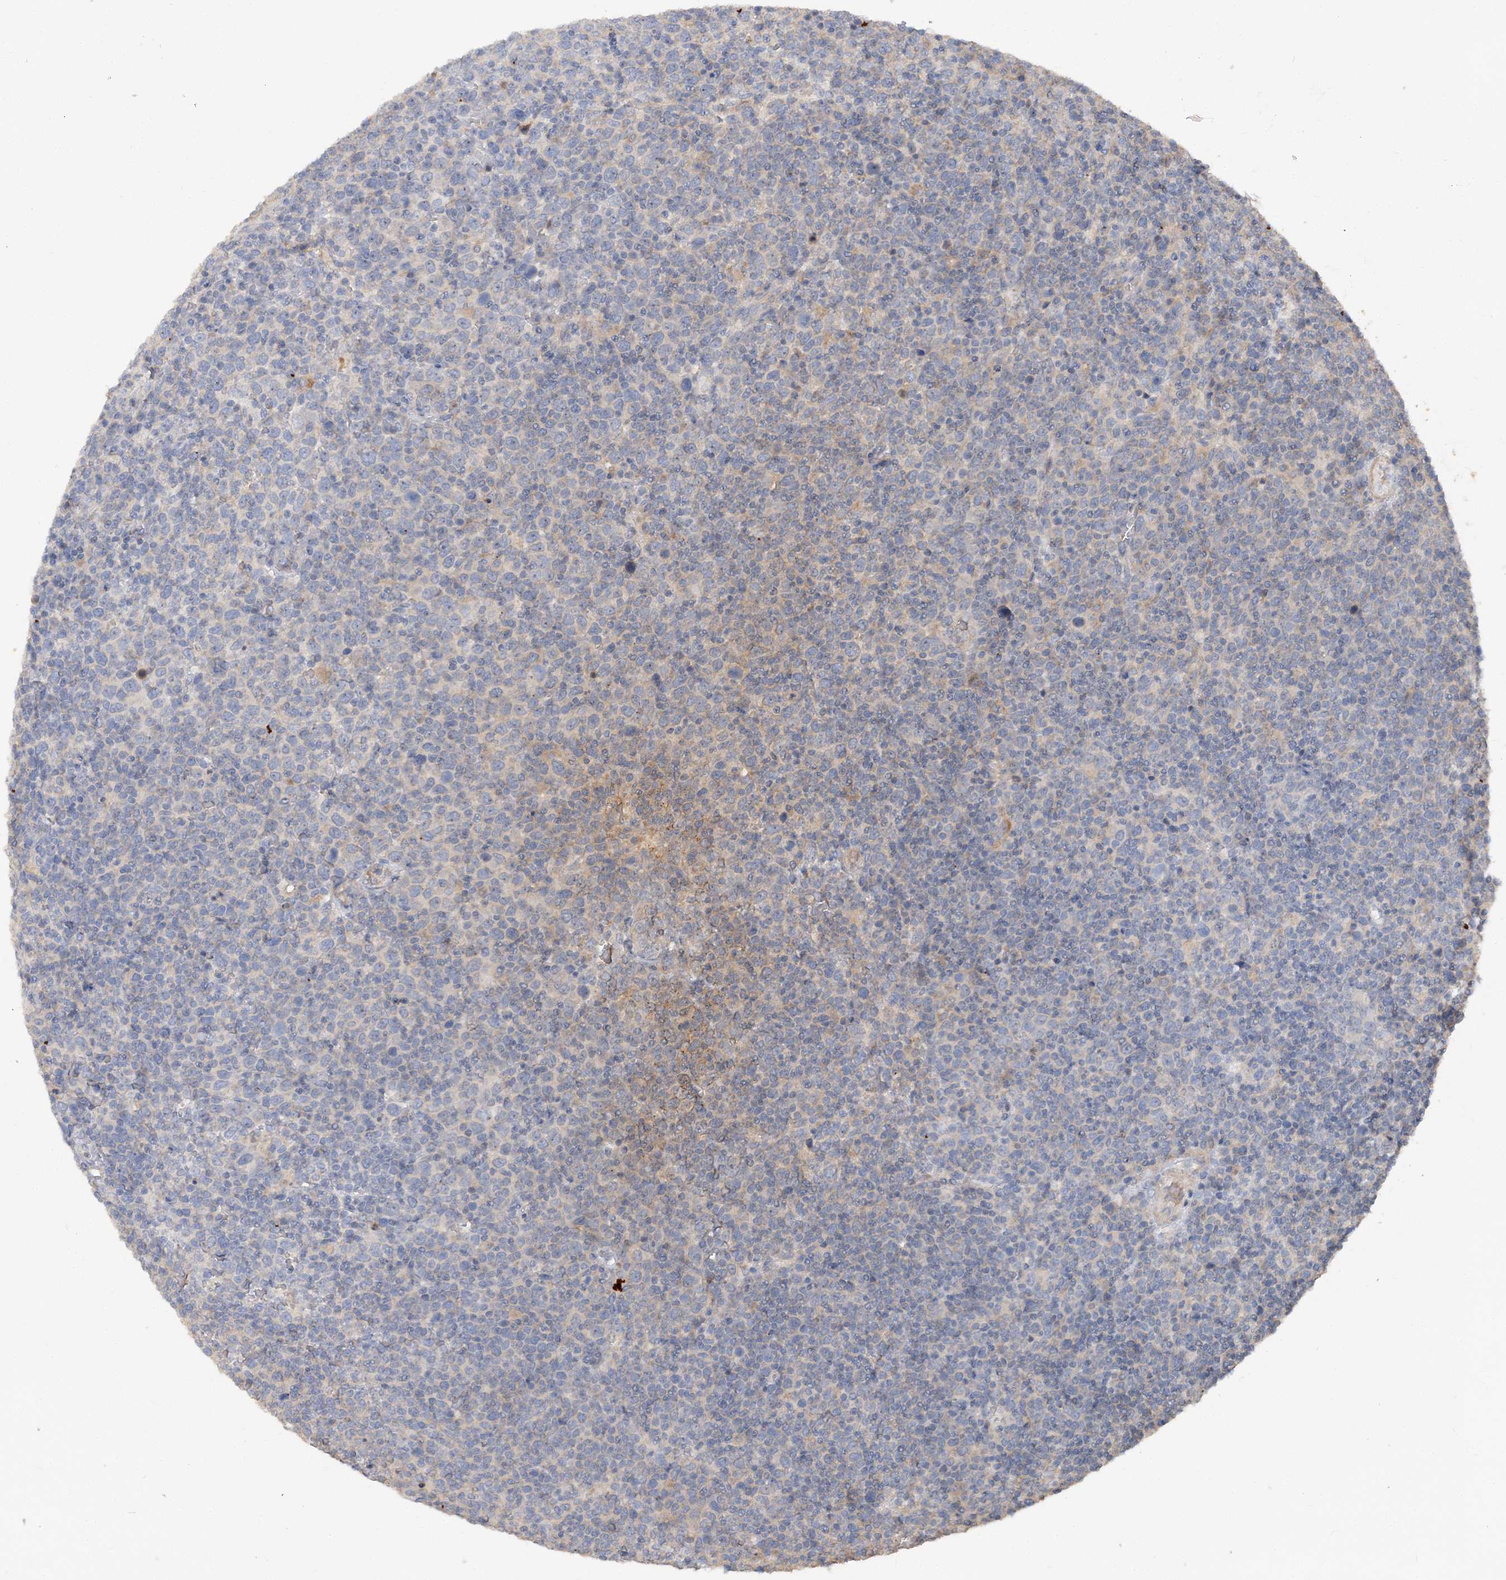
{"staining": {"intensity": "weak", "quantity": "<25%", "location": "cytoplasmic/membranous"}, "tissue": "lymphoma", "cell_type": "Tumor cells", "image_type": "cancer", "snomed": [{"axis": "morphology", "description": "Malignant lymphoma, non-Hodgkin's type, High grade"}, {"axis": "topography", "description": "Lymph node"}], "caption": "Histopathology image shows no protein positivity in tumor cells of lymphoma tissue.", "gene": "GRINA", "patient": {"sex": "male", "age": 61}}